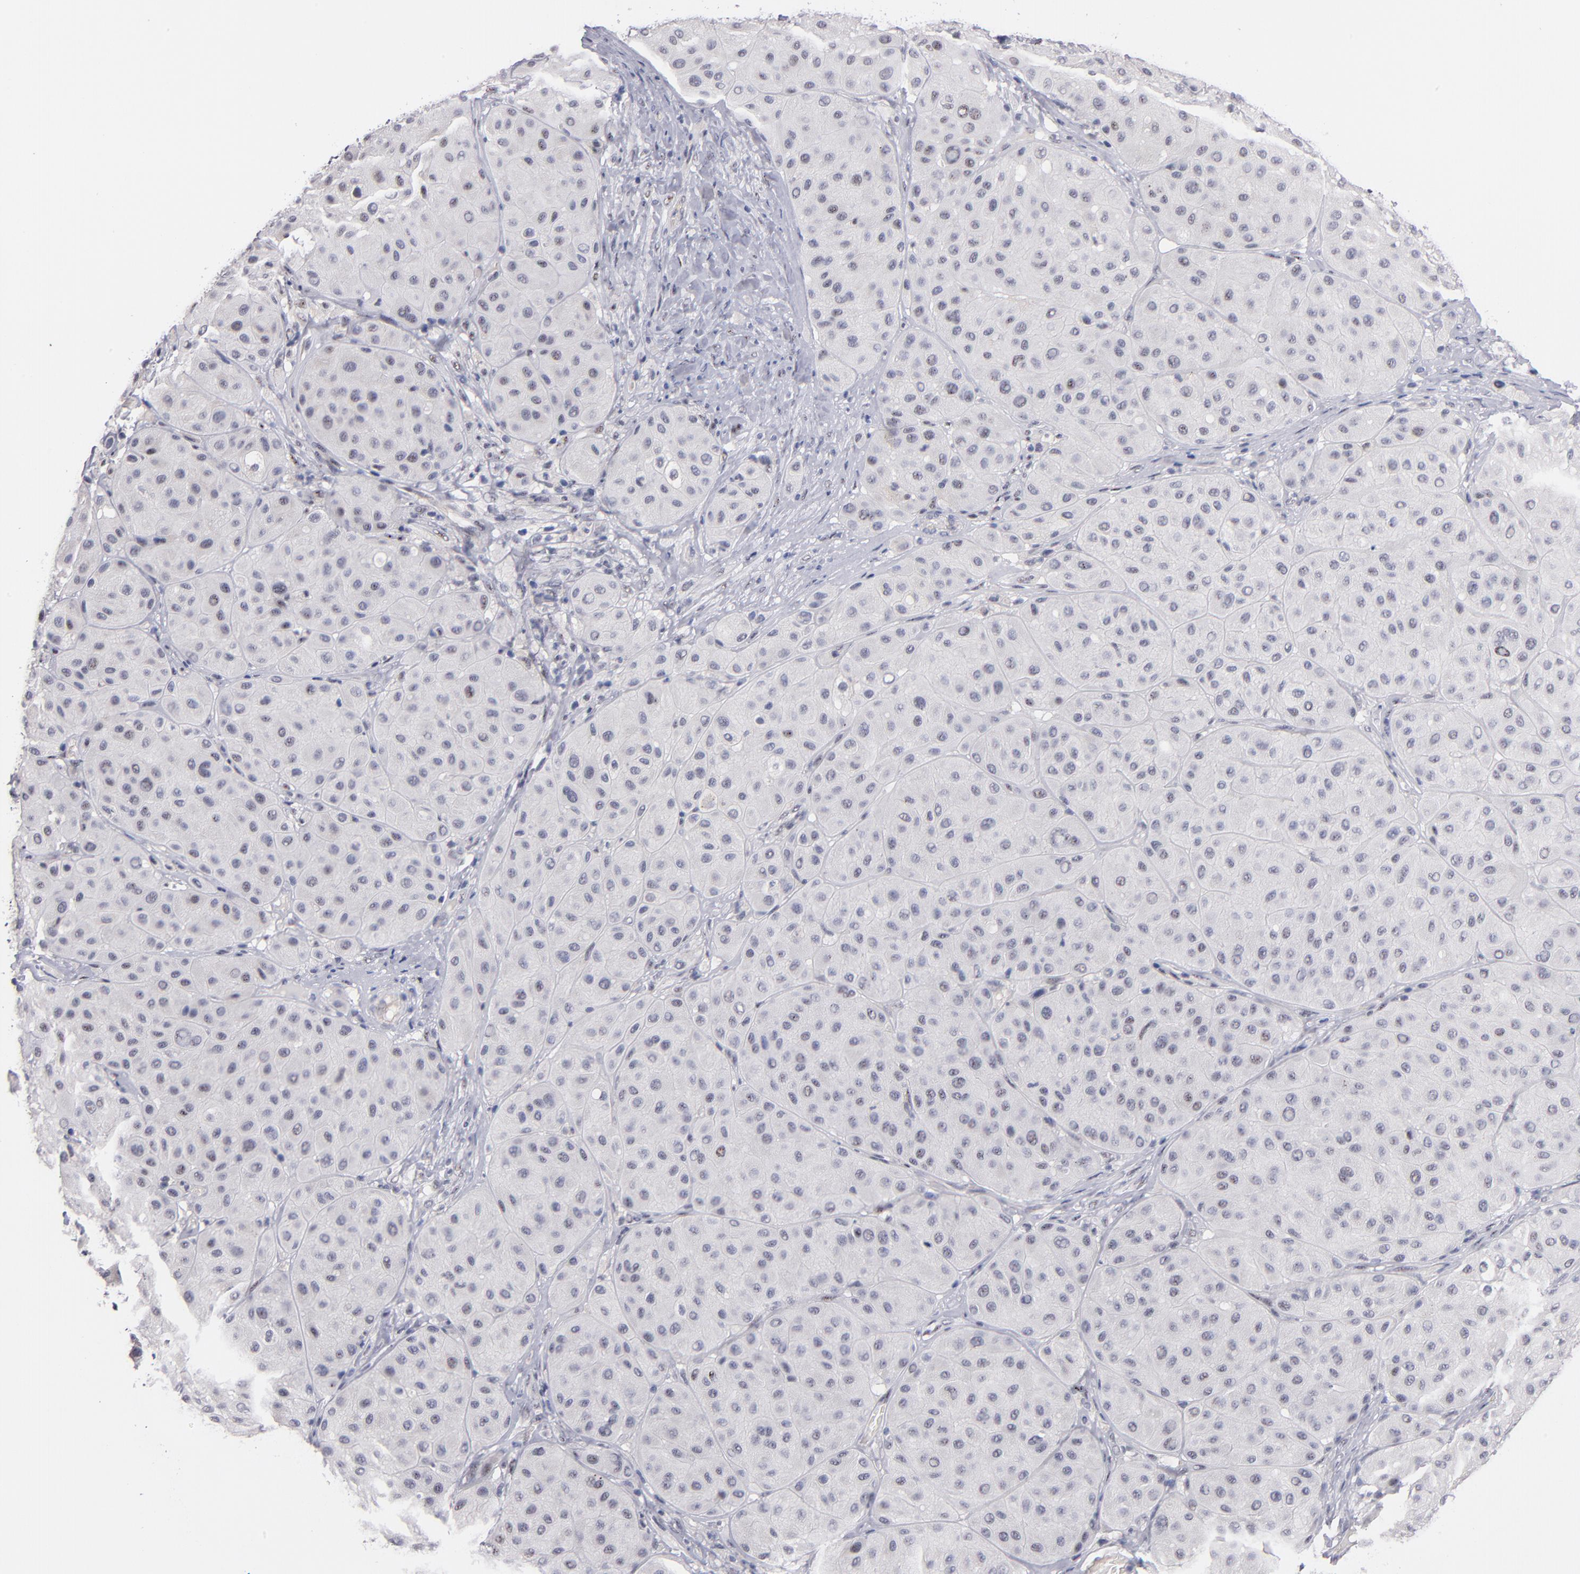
{"staining": {"intensity": "negative", "quantity": "none", "location": "none"}, "tissue": "melanoma", "cell_type": "Tumor cells", "image_type": "cancer", "snomed": [{"axis": "morphology", "description": "Normal tissue, NOS"}, {"axis": "morphology", "description": "Malignant melanoma, Metastatic site"}, {"axis": "topography", "description": "Skin"}], "caption": "Immunohistochemistry photomicrograph of human melanoma stained for a protein (brown), which exhibits no expression in tumor cells.", "gene": "RAF1", "patient": {"sex": "male", "age": 41}}